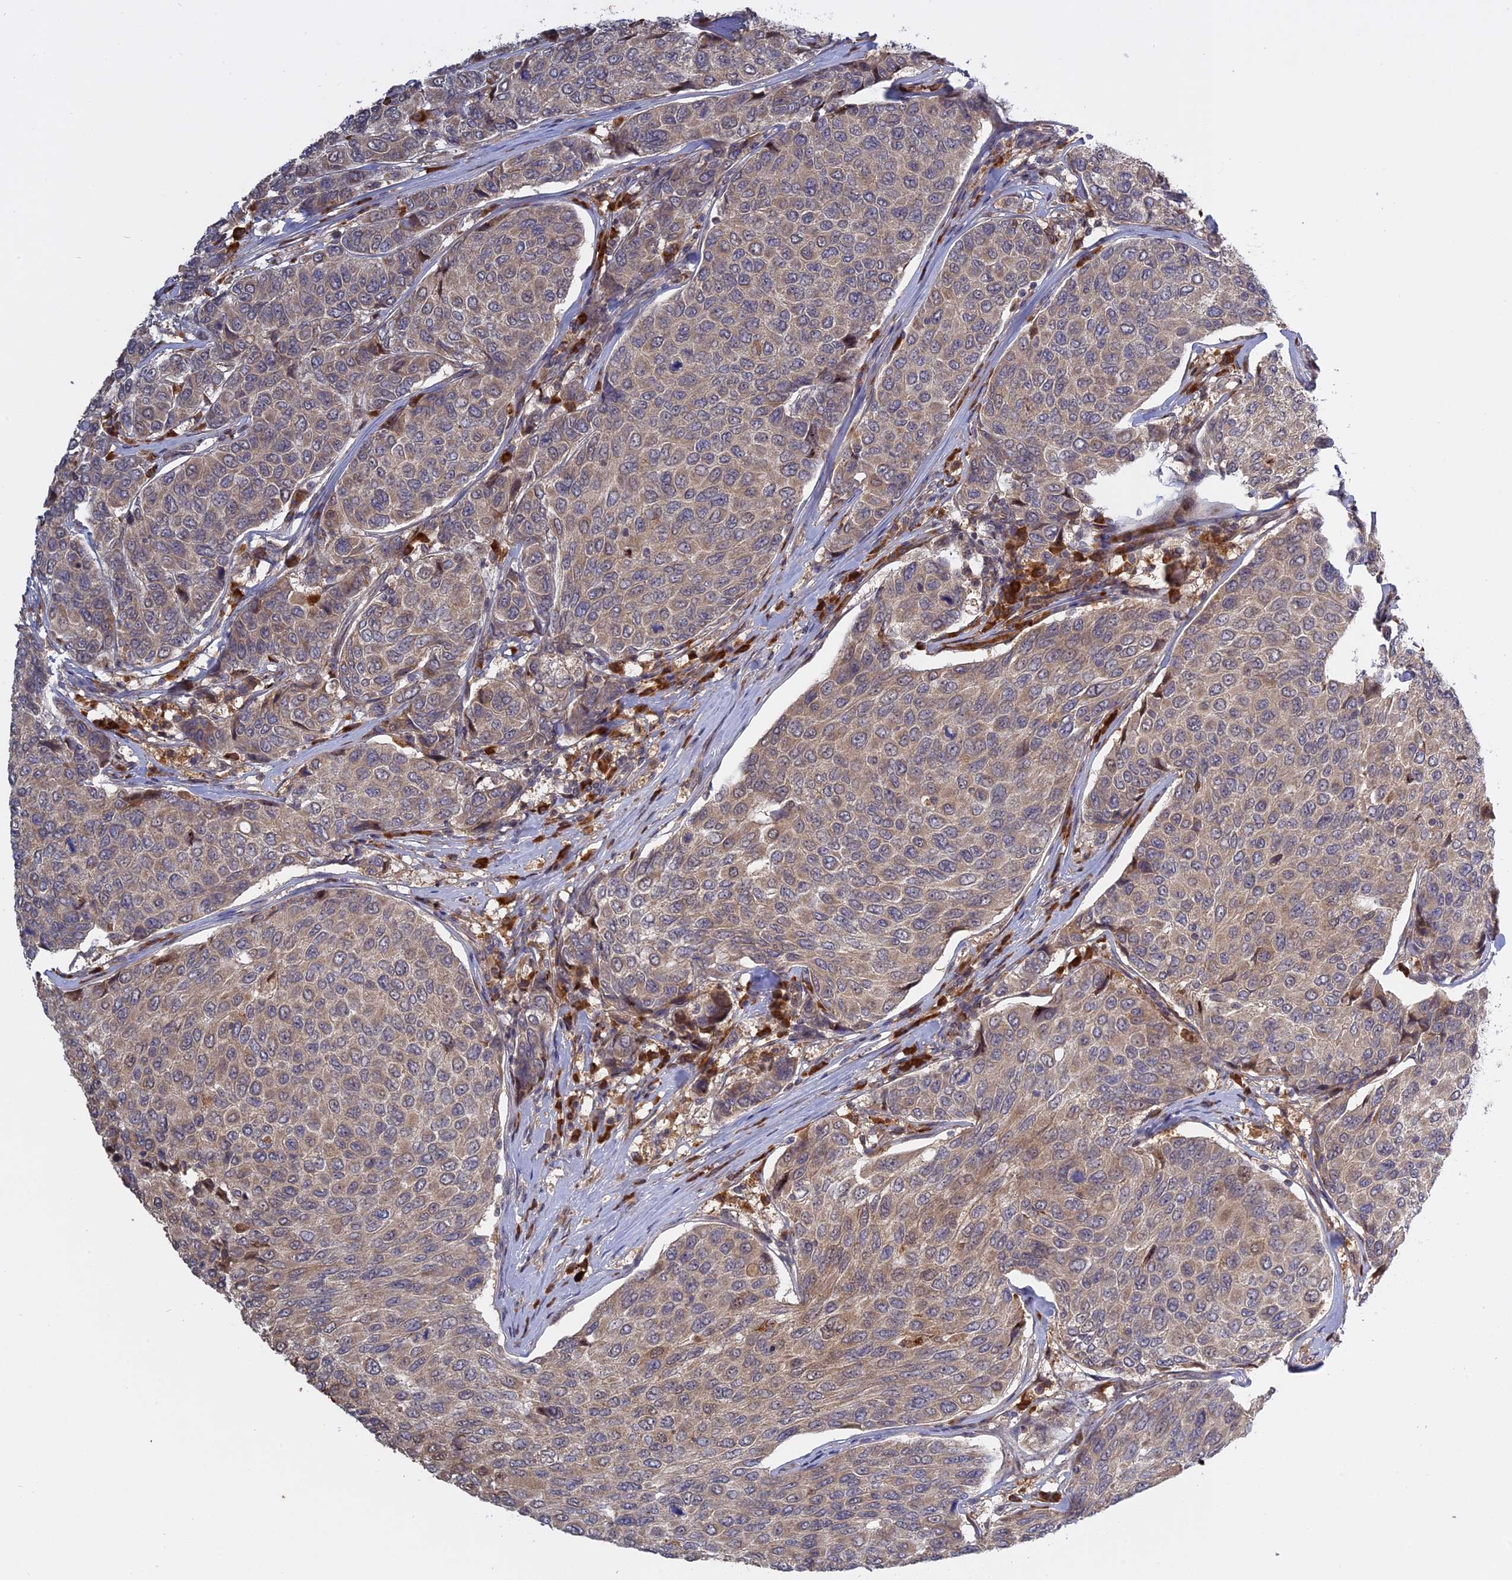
{"staining": {"intensity": "weak", "quantity": ">75%", "location": "cytoplasmic/membranous"}, "tissue": "breast cancer", "cell_type": "Tumor cells", "image_type": "cancer", "snomed": [{"axis": "morphology", "description": "Duct carcinoma"}, {"axis": "topography", "description": "Breast"}], "caption": "Human breast cancer stained with a protein marker displays weak staining in tumor cells.", "gene": "TMEM208", "patient": {"sex": "female", "age": 55}}